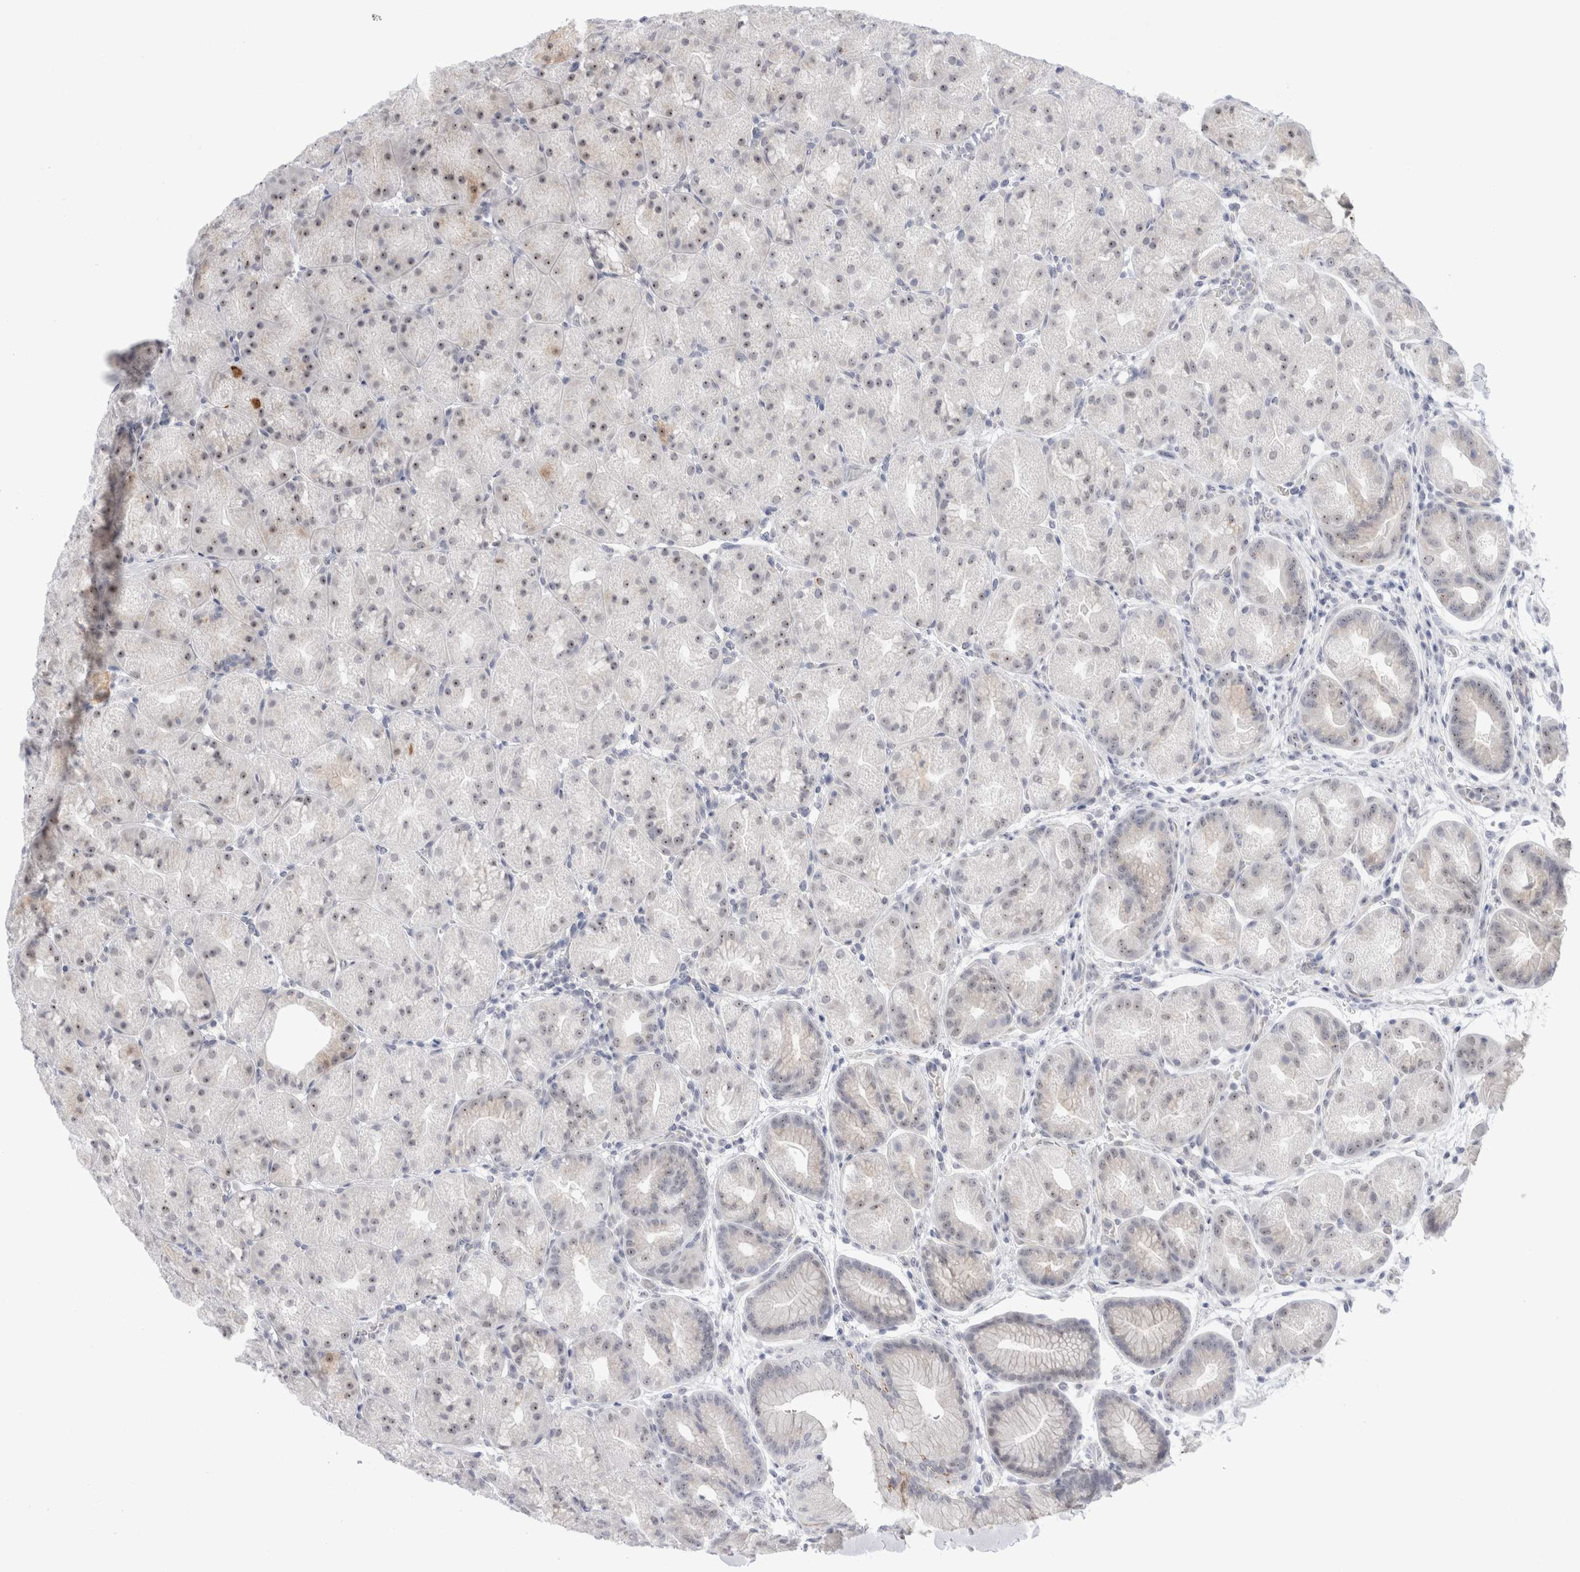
{"staining": {"intensity": "strong", "quantity": "25%-75%", "location": "nuclear"}, "tissue": "stomach", "cell_type": "Glandular cells", "image_type": "normal", "snomed": [{"axis": "morphology", "description": "Normal tissue, NOS"}, {"axis": "topography", "description": "Stomach, upper"}, {"axis": "topography", "description": "Stomach"}], "caption": "High-power microscopy captured an IHC micrograph of normal stomach, revealing strong nuclear positivity in about 25%-75% of glandular cells. (brown staining indicates protein expression, while blue staining denotes nuclei).", "gene": "CERS5", "patient": {"sex": "male", "age": 48}}